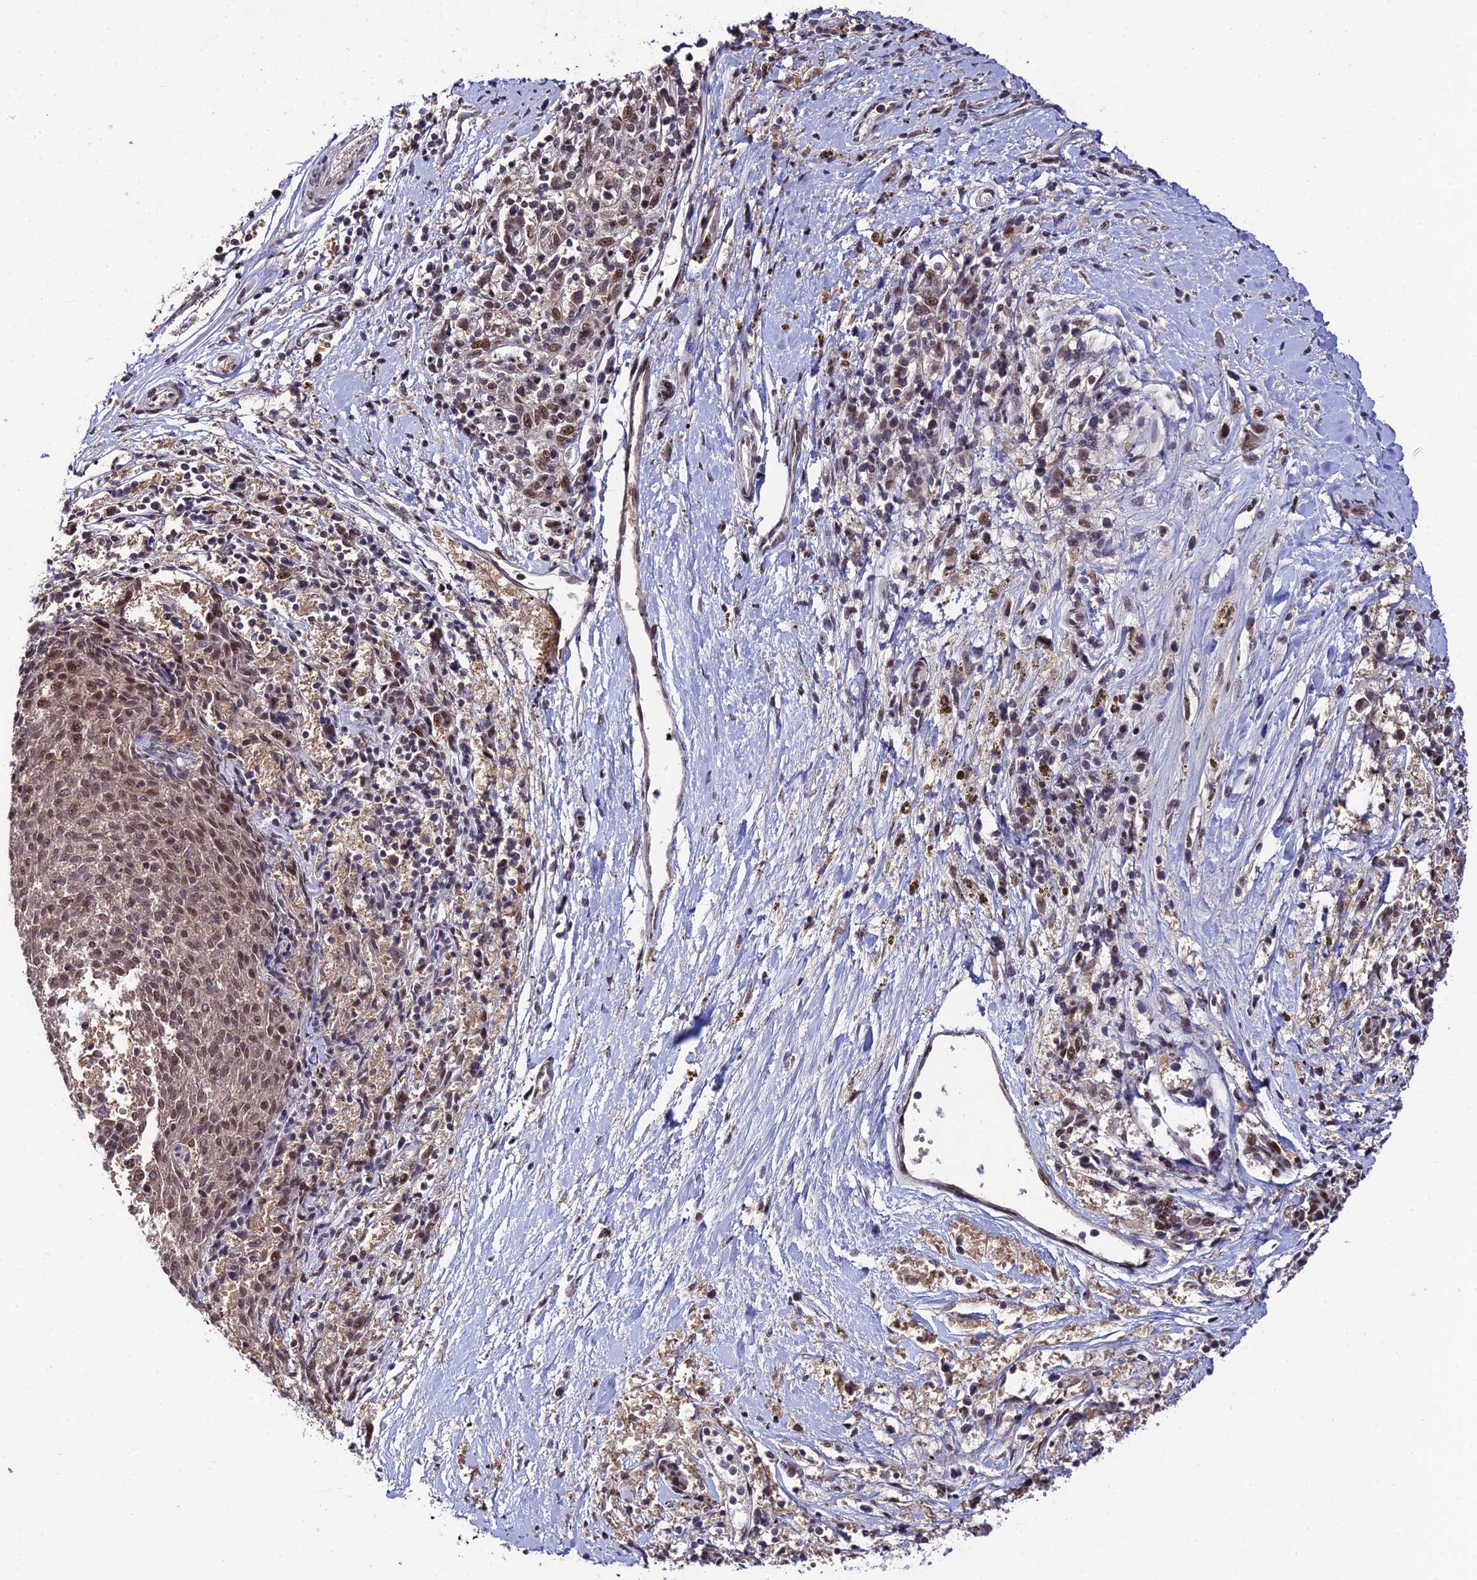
{"staining": {"intensity": "moderate", "quantity": ">75%", "location": "nuclear"}, "tissue": "melanoma", "cell_type": "Tumor cells", "image_type": "cancer", "snomed": [{"axis": "morphology", "description": "Malignant melanoma, NOS"}, {"axis": "topography", "description": "Skin"}], "caption": "Immunohistochemistry histopathology image of malignant melanoma stained for a protein (brown), which displays medium levels of moderate nuclear expression in approximately >75% of tumor cells.", "gene": "SYT15", "patient": {"sex": "female", "age": 72}}